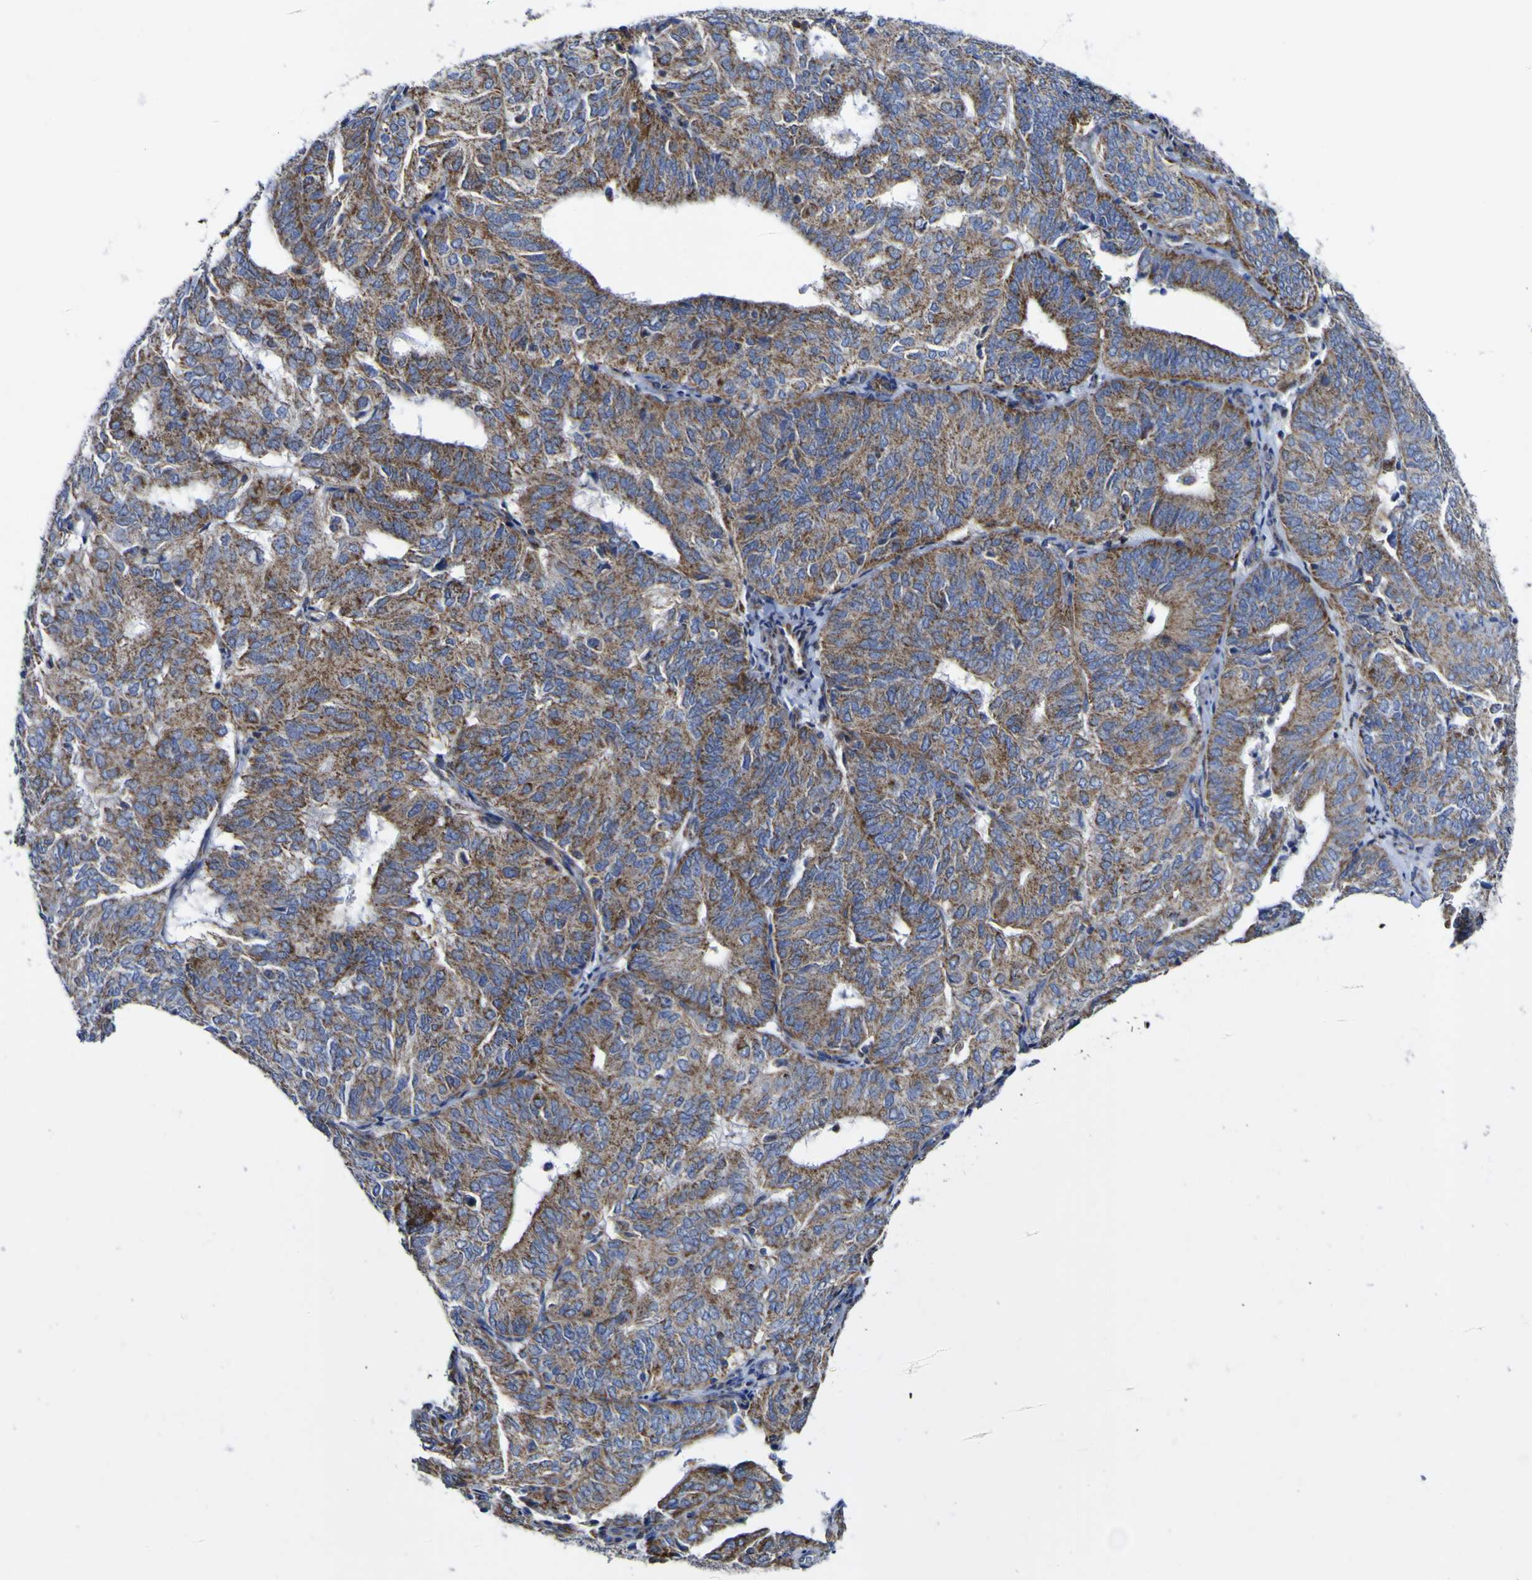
{"staining": {"intensity": "strong", "quantity": "25%-75%", "location": "cytoplasmic/membranous"}, "tissue": "endometrial cancer", "cell_type": "Tumor cells", "image_type": "cancer", "snomed": [{"axis": "morphology", "description": "Adenocarcinoma, NOS"}, {"axis": "topography", "description": "Uterus"}], "caption": "Strong cytoplasmic/membranous positivity for a protein is identified in approximately 25%-75% of tumor cells of endometrial cancer (adenocarcinoma) using immunohistochemistry (IHC).", "gene": "CCDC90B", "patient": {"sex": "female", "age": 60}}